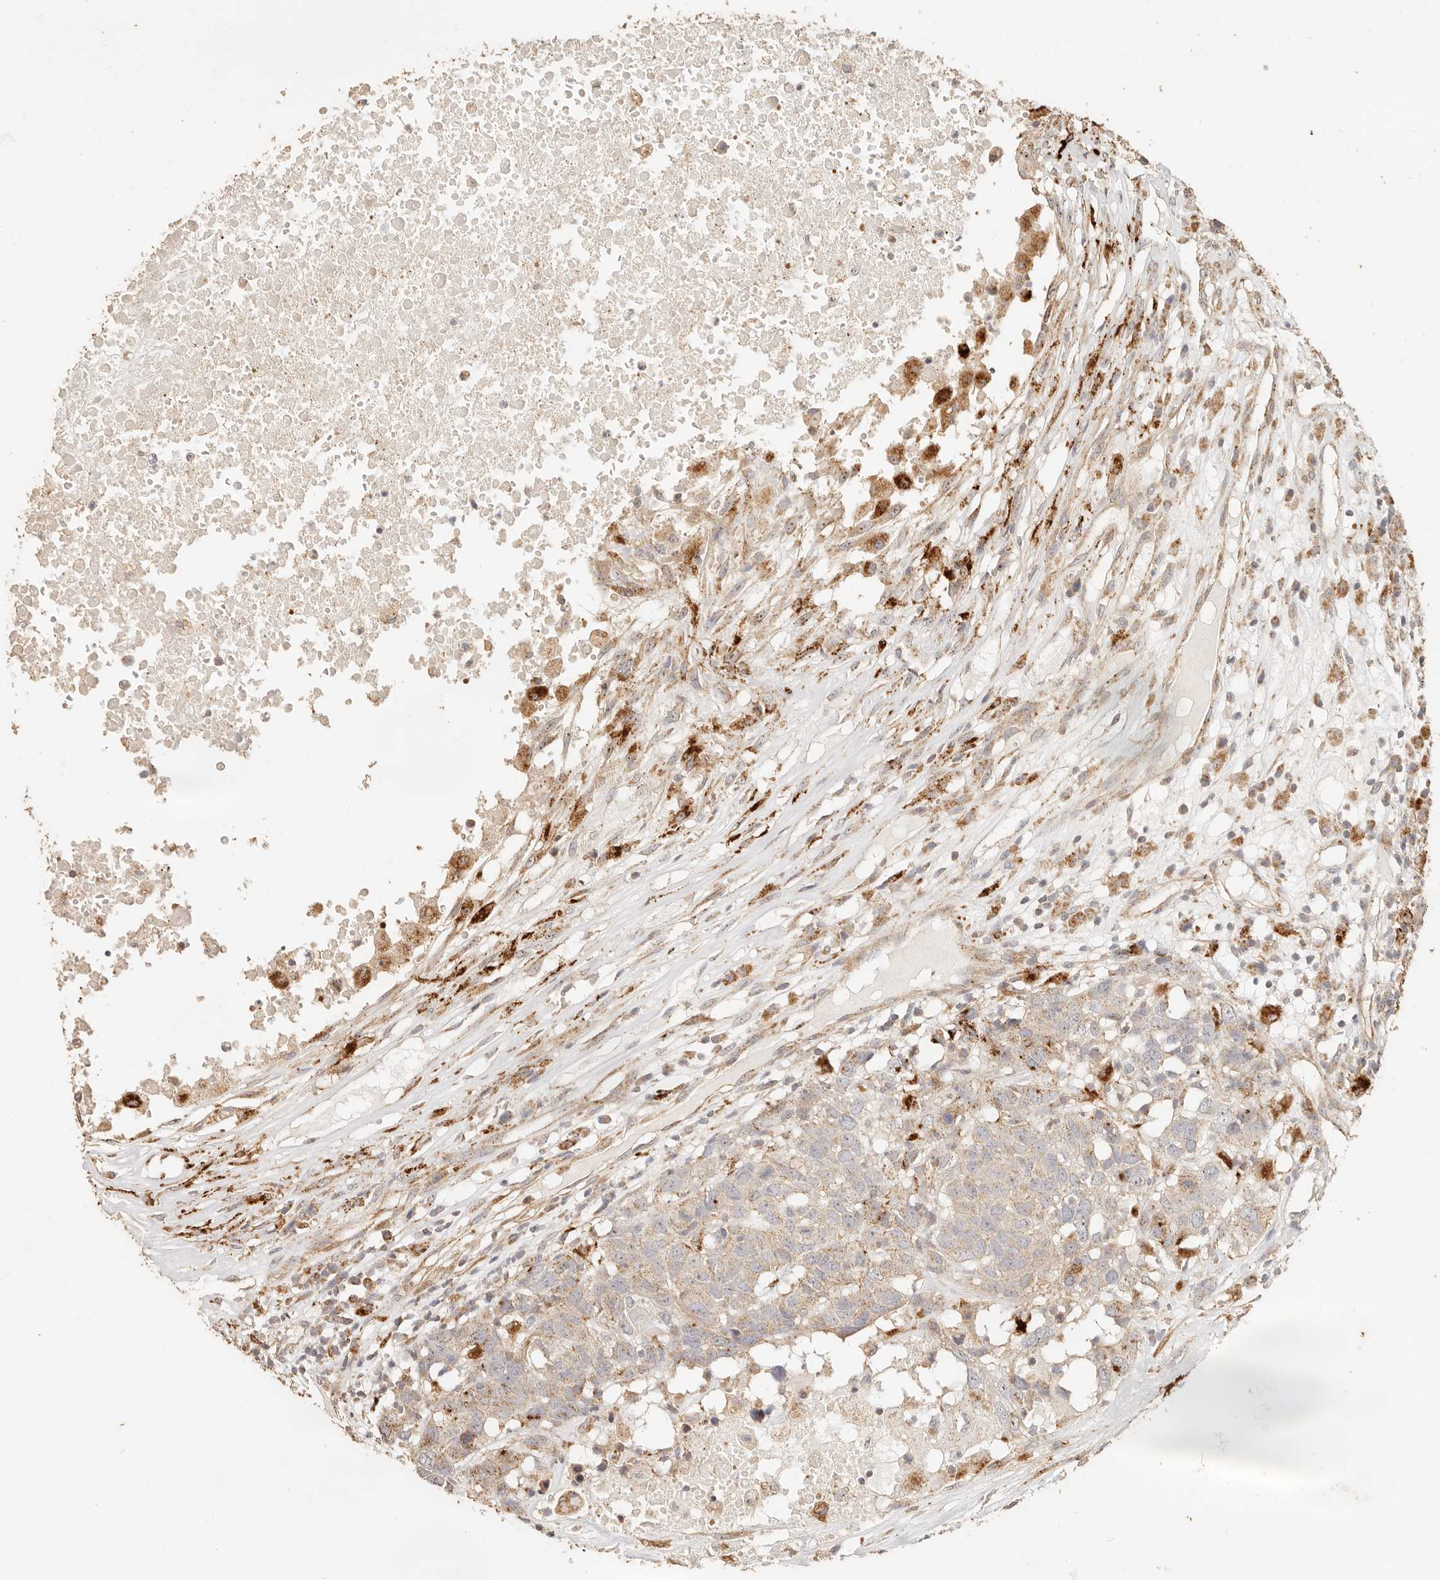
{"staining": {"intensity": "weak", "quantity": "<25%", "location": "cytoplasmic/membranous"}, "tissue": "head and neck cancer", "cell_type": "Tumor cells", "image_type": "cancer", "snomed": [{"axis": "morphology", "description": "Squamous cell carcinoma, NOS"}, {"axis": "topography", "description": "Head-Neck"}], "caption": "Tumor cells show no significant positivity in head and neck cancer.", "gene": "PTPN22", "patient": {"sex": "male", "age": 66}}